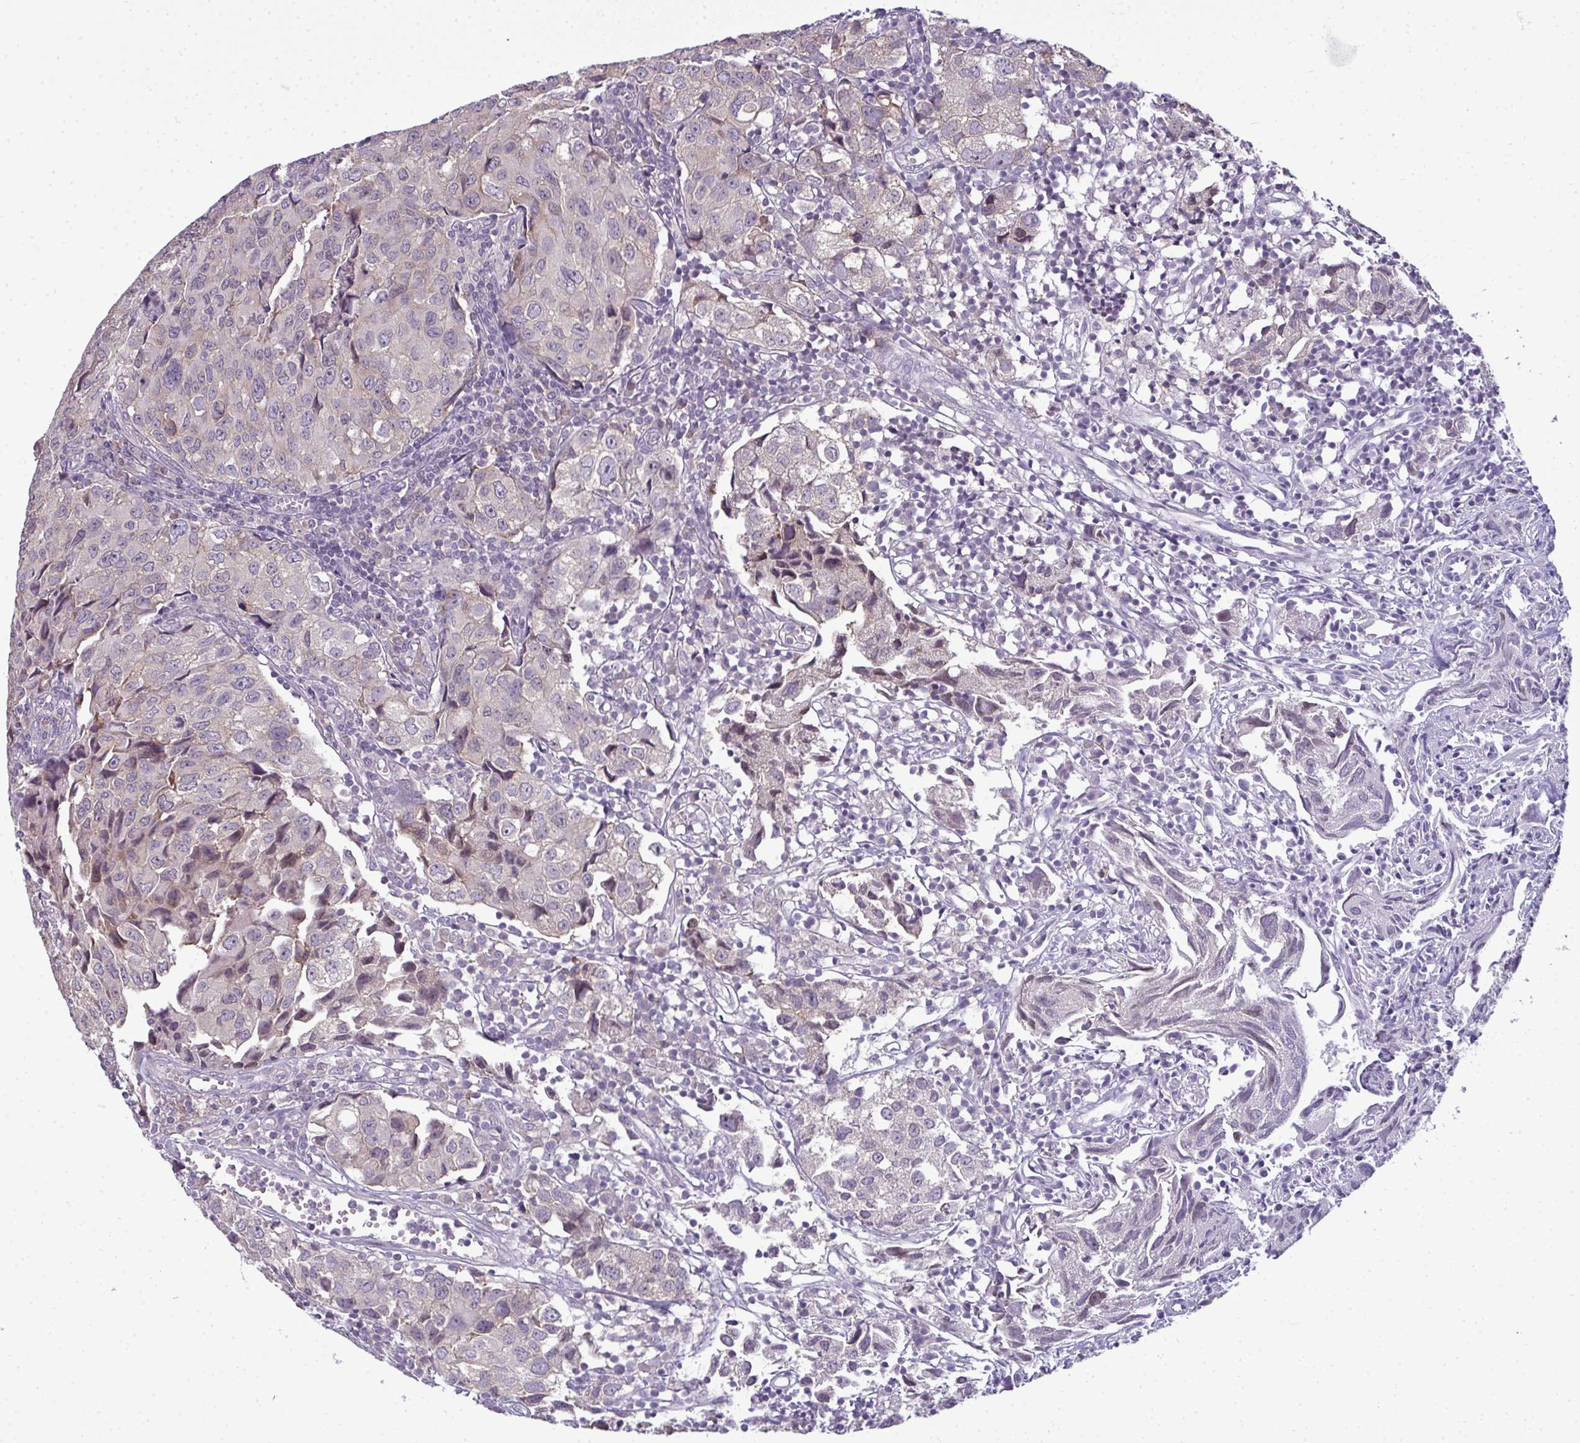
{"staining": {"intensity": "negative", "quantity": "none", "location": "none"}, "tissue": "urothelial cancer", "cell_type": "Tumor cells", "image_type": "cancer", "snomed": [{"axis": "morphology", "description": "Urothelial carcinoma, High grade"}, {"axis": "topography", "description": "Urinary bladder"}], "caption": "There is no significant expression in tumor cells of urothelial cancer.", "gene": "NT5C1A", "patient": {"sex": "female", "age": 75}}